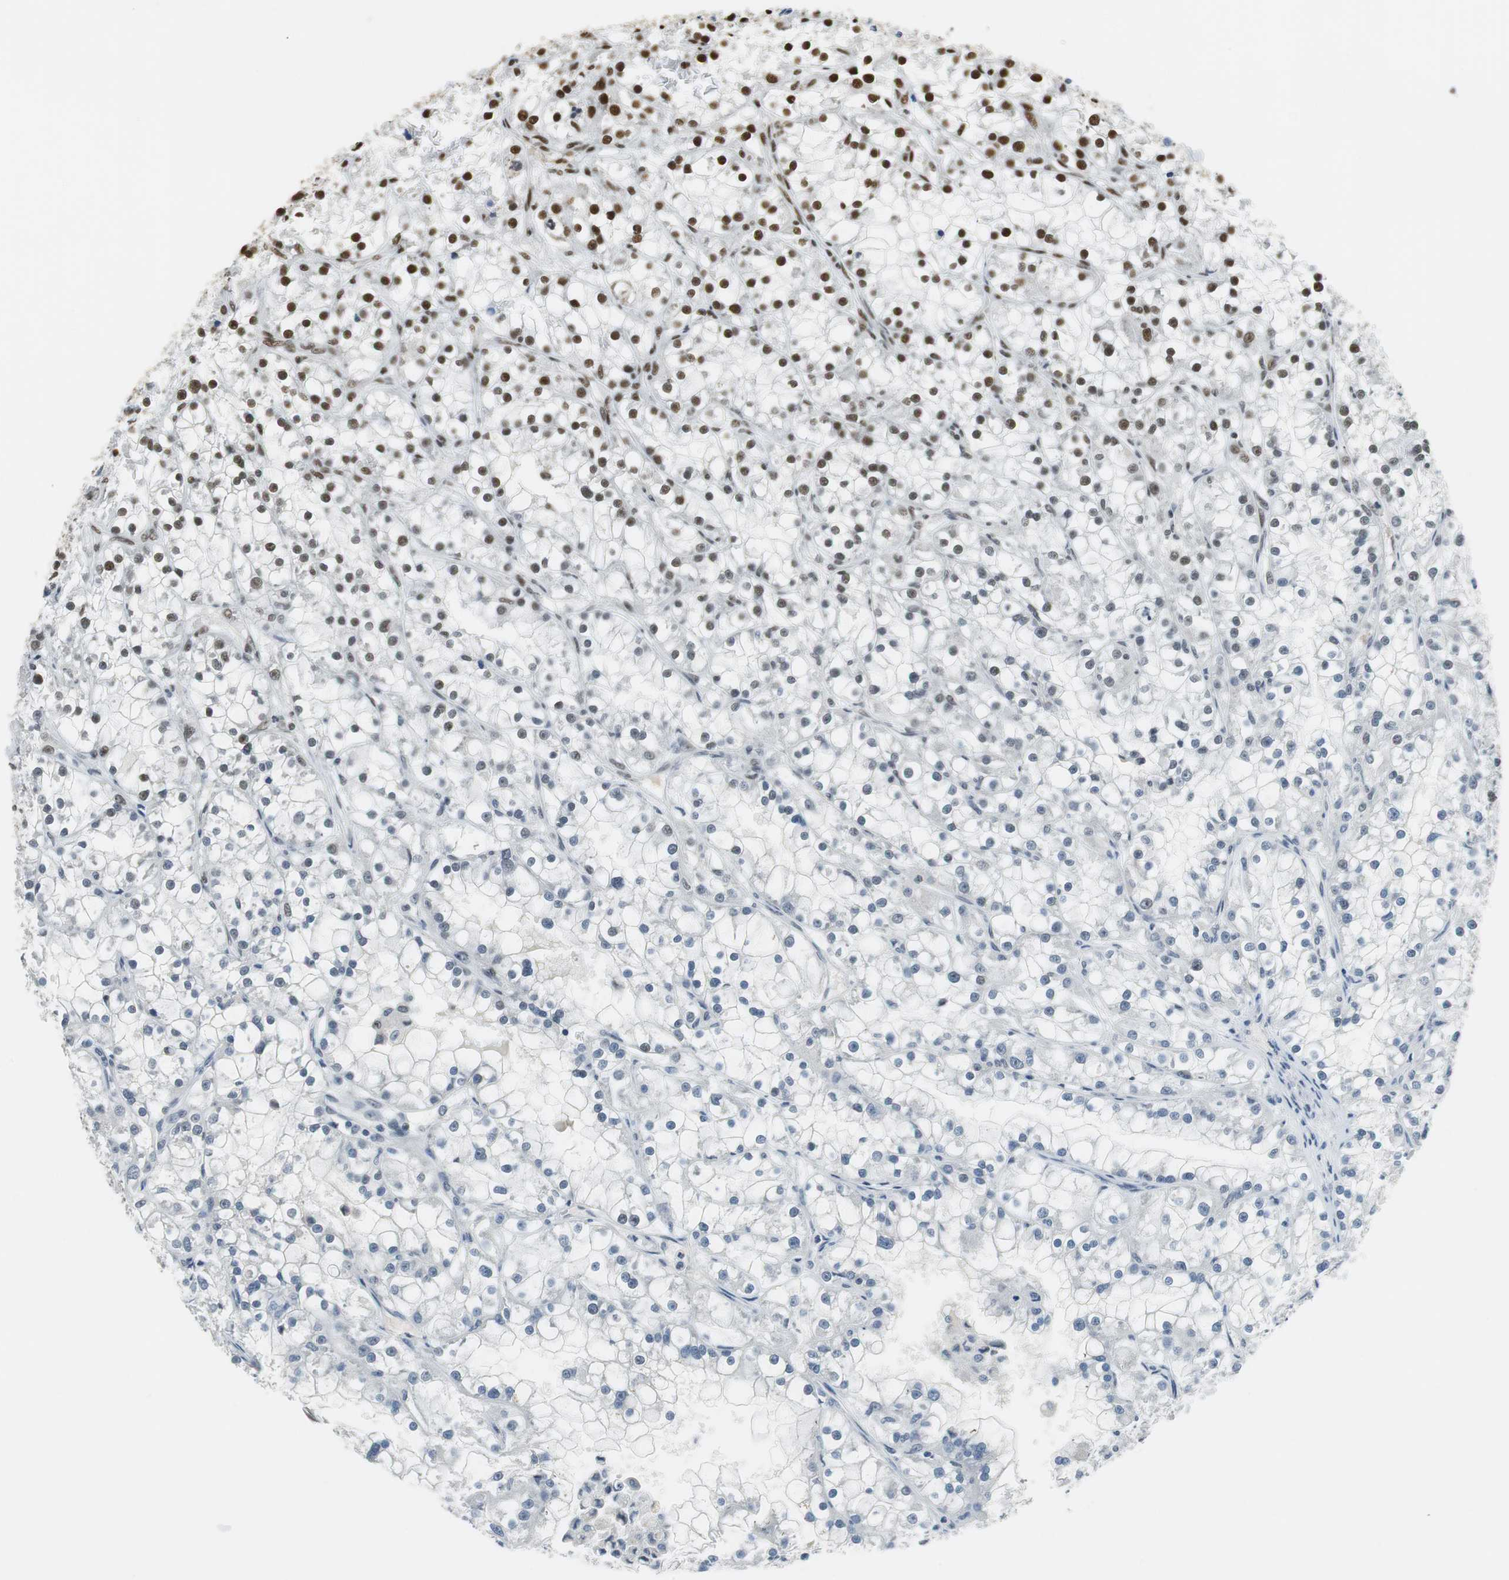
{"staining": {"intensity": "strong", "quantity": "<25%", "location": "nuclear"}, "tissue": "renal cancer", "cell_type": "Tumor cells", "image_type": "cancer", "snomed": [{"axis": "morphology", "description": "Adenocarcinoma, NOS"}, {"axis": "topography", "description": "Kidney"}], "caption": "High-power microscopy captured an immunohistochemistry (IHC) micrograph of adenocarcinoma (renal), revealing strong nuclear expression in approximately <25% of tumor cells.", "gene": "PRKDC", "patient": {"sex": "female", "age": 52}}